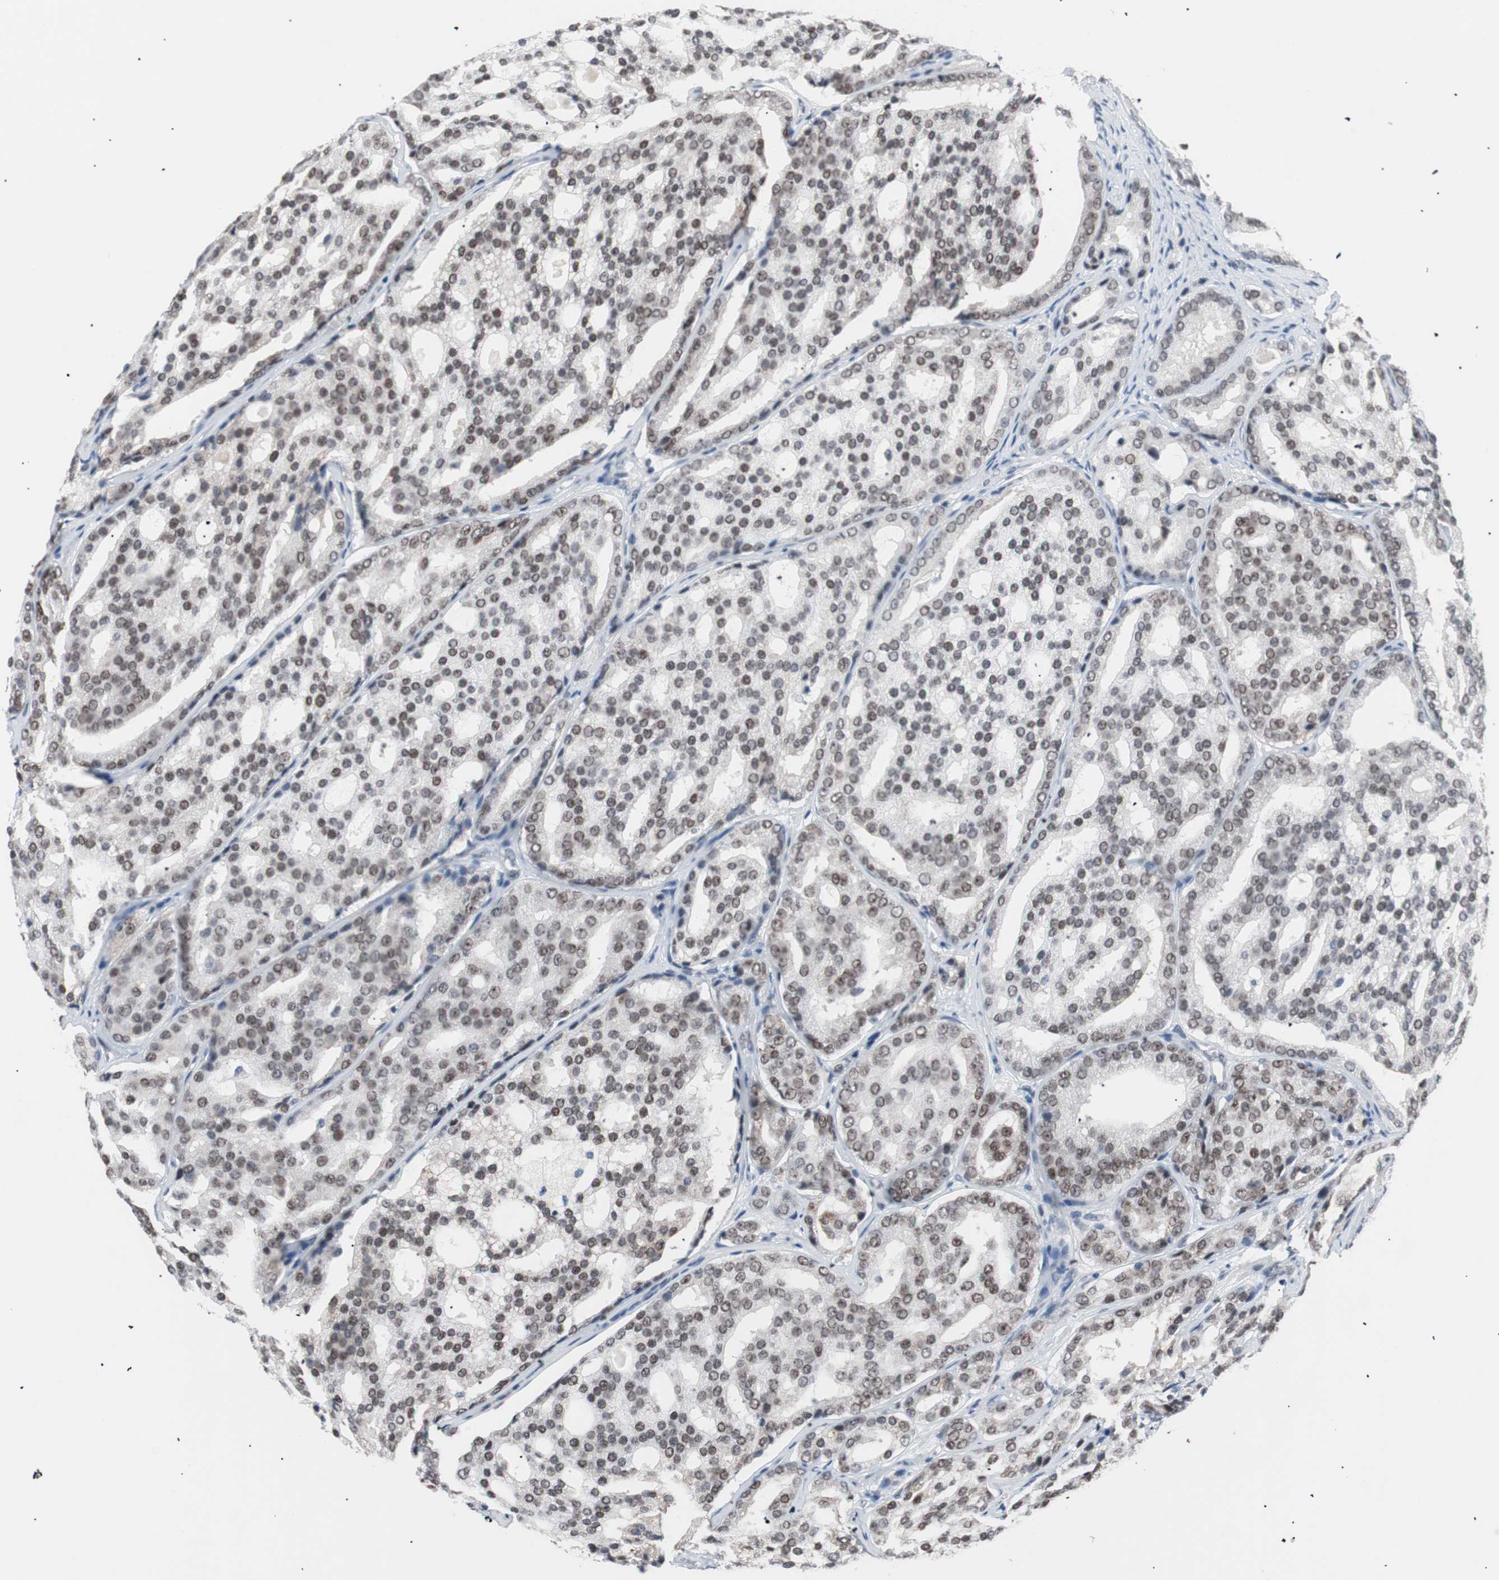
{"staining": {"intensity": "moderate", "quantity": ">75%", "location": "nuclear"}, "tissue": "prostate cancer", "cell_type": "Tumor cells", "image_type": "cancer", "snomed": [{"axis": "morphology", "description": "Adenocarcinoma, High grade"}, {"axis": "topography", "description": "Prostate"}], "caption": "Prostate cancer stained with DAB IHC demonstrates medium levels of moderate nuclear positivity in about >75% of tumor cells.", "gene": "LIG3", "patient": {"sex": "male", "age": 64}}